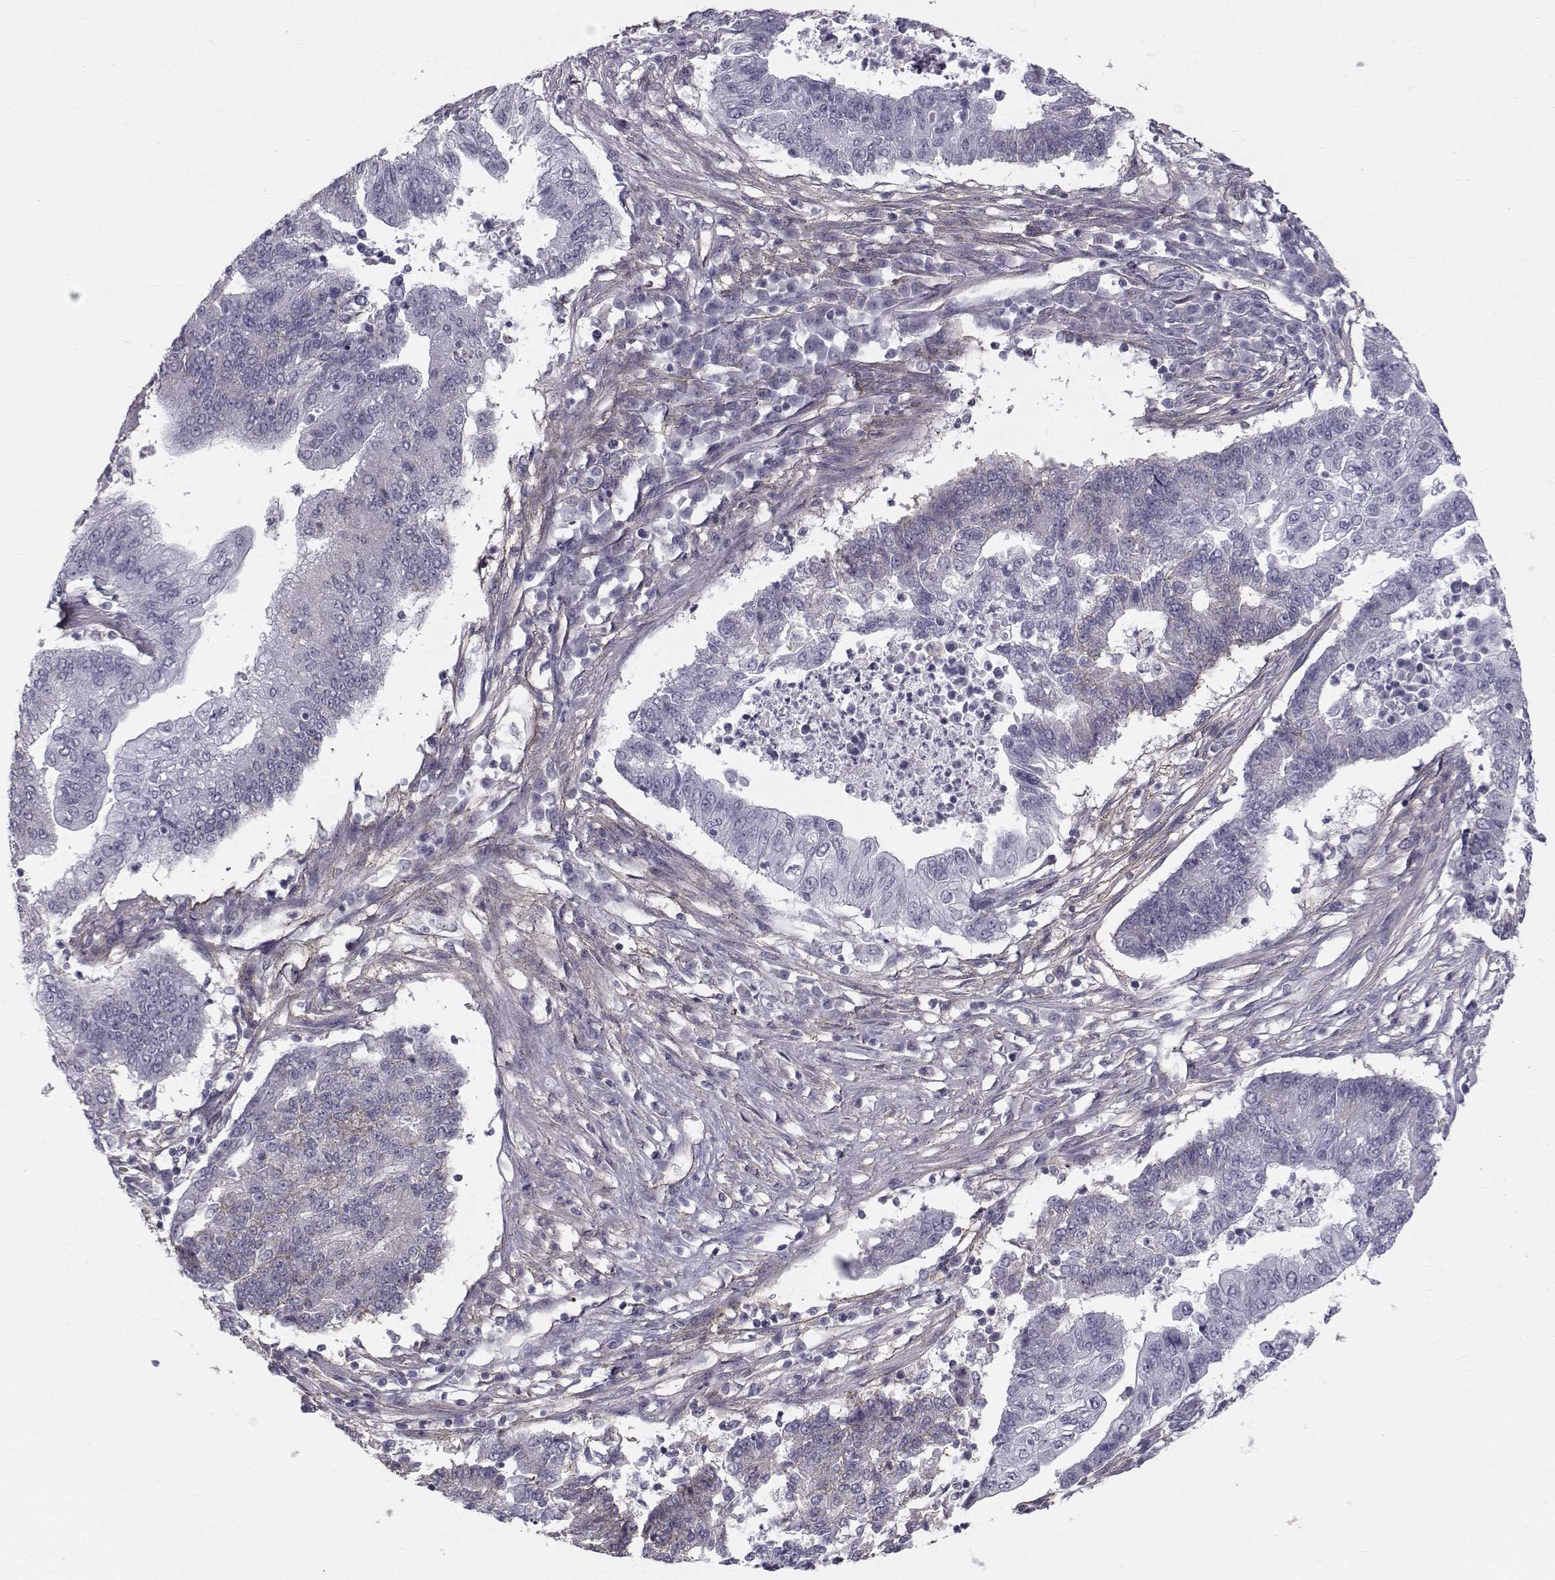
{"staining": {"intensity": "weak", "quantity": "<25%", "location": "cytoplasmic/membranous"}, "tissue": "endometrial cancer", "cell_type": "Tumor cells", "image_type": "cancer", "snomed": [{"axis": "morphology", "description": "Adenocarcinoma, NOS"}, {"axis": "topography", "description": "Uterus"}, {"axis": "topography", "description": "Endometrium"}], "caption": "Endometrial cancer stained for a protein using immunohistochemistry demonstrates no staining tumor cells.", "gene": "SPDYE4", "patient": {"sex": "female", "age": 54}}